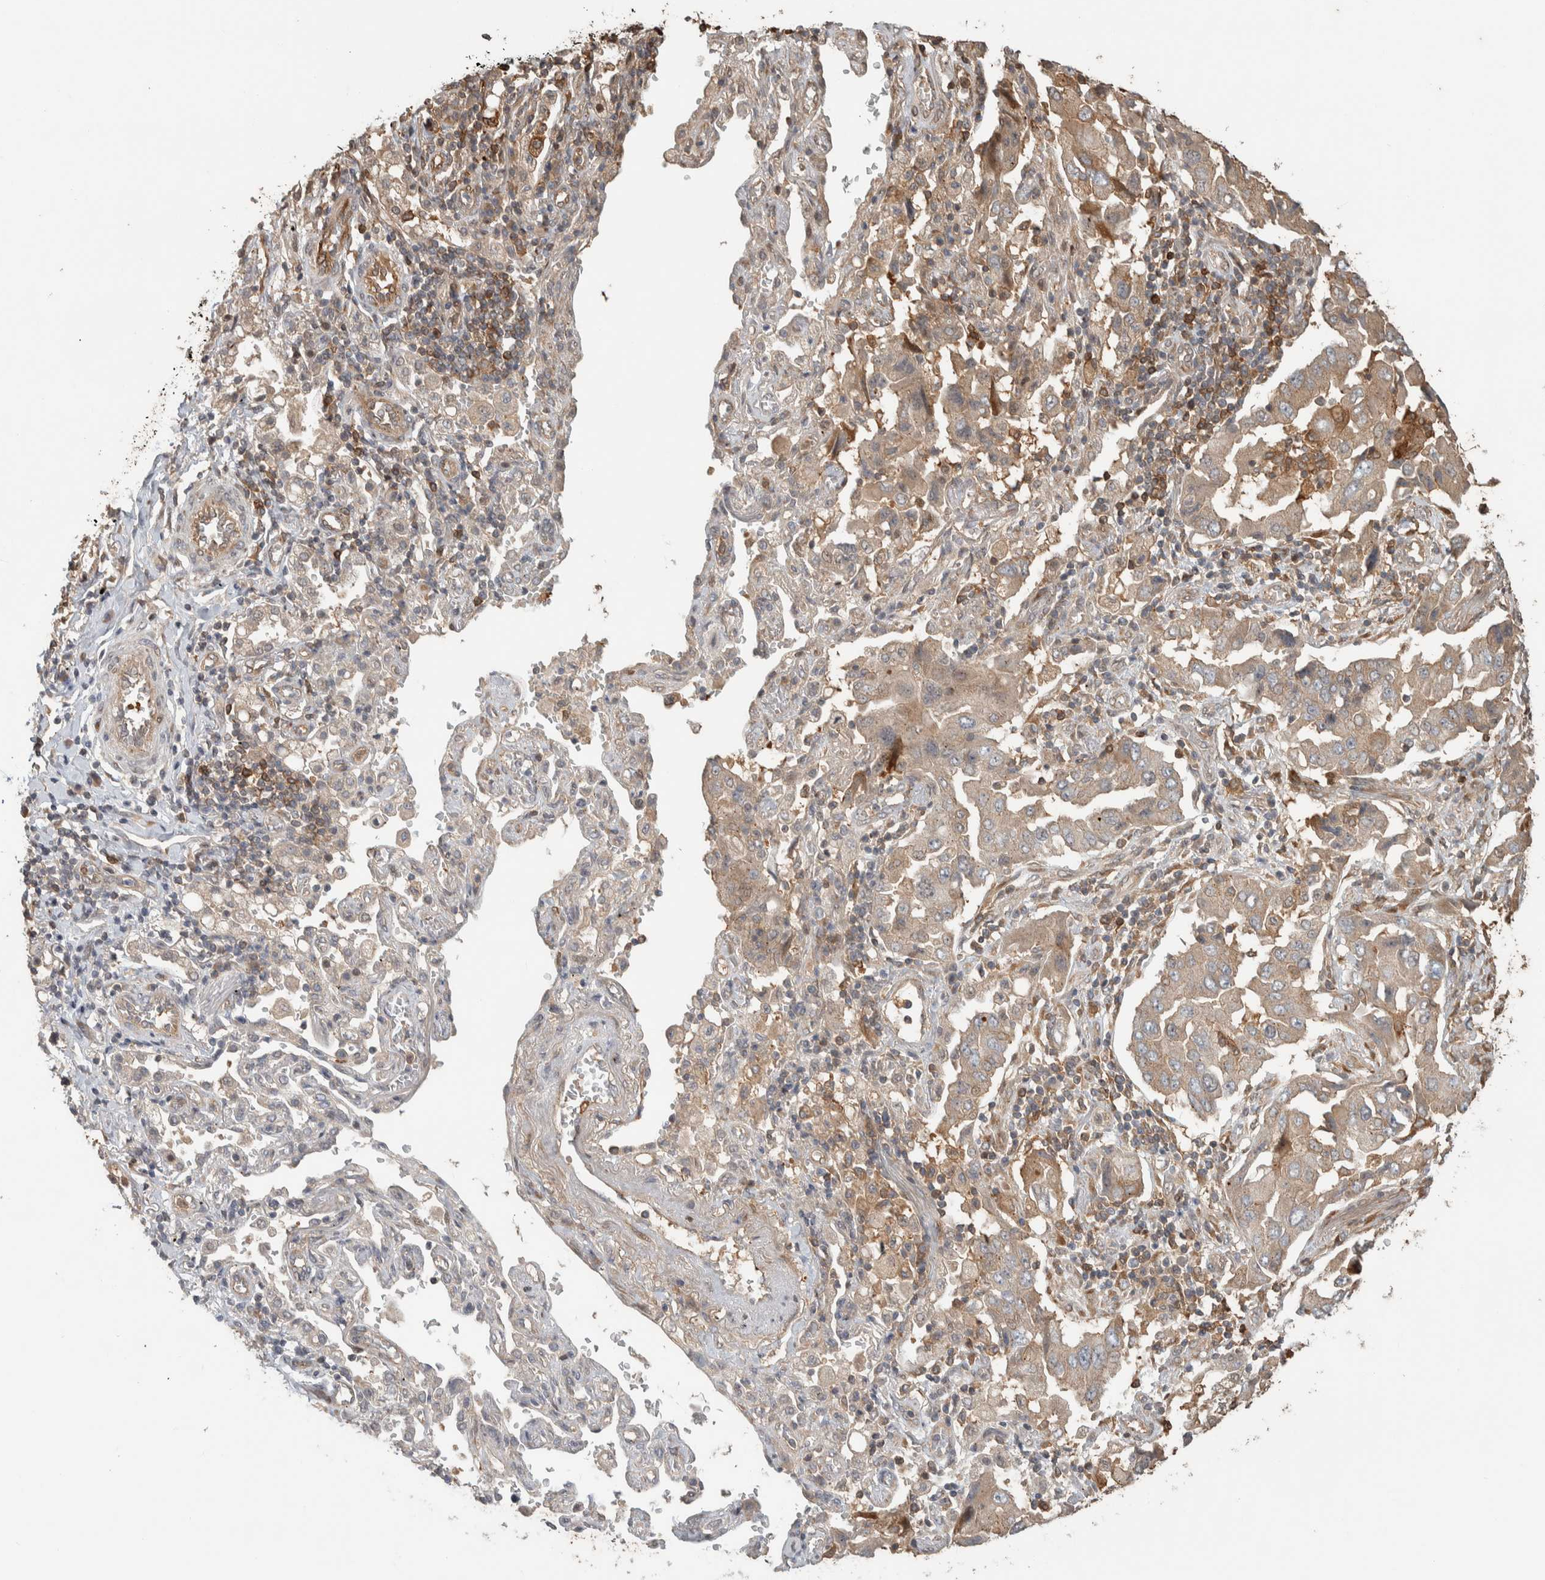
{"staining": {"intensity": "weak", "quantity": ">75%", "location": "cytoplasmic/membranous"}, "tissue": "lung cancer", "cell_type": "Tumor cells", "image_type": "cancer", "snomed": [{"axis": "morphology", "description": "Adenocarcinoma, NOS"}, {"axis": "topography", "description": "Lung"}], "caption": "Immunohistochemistry micrograph of human lung adenocarcinoma stained for a protein (brown), which demonstrates low levels of weak cytoplasmic/membranous positivity in about >75% of tumor cells.", "gene": "CNTROB", "patient": {"sex": "female", "age": 65}}